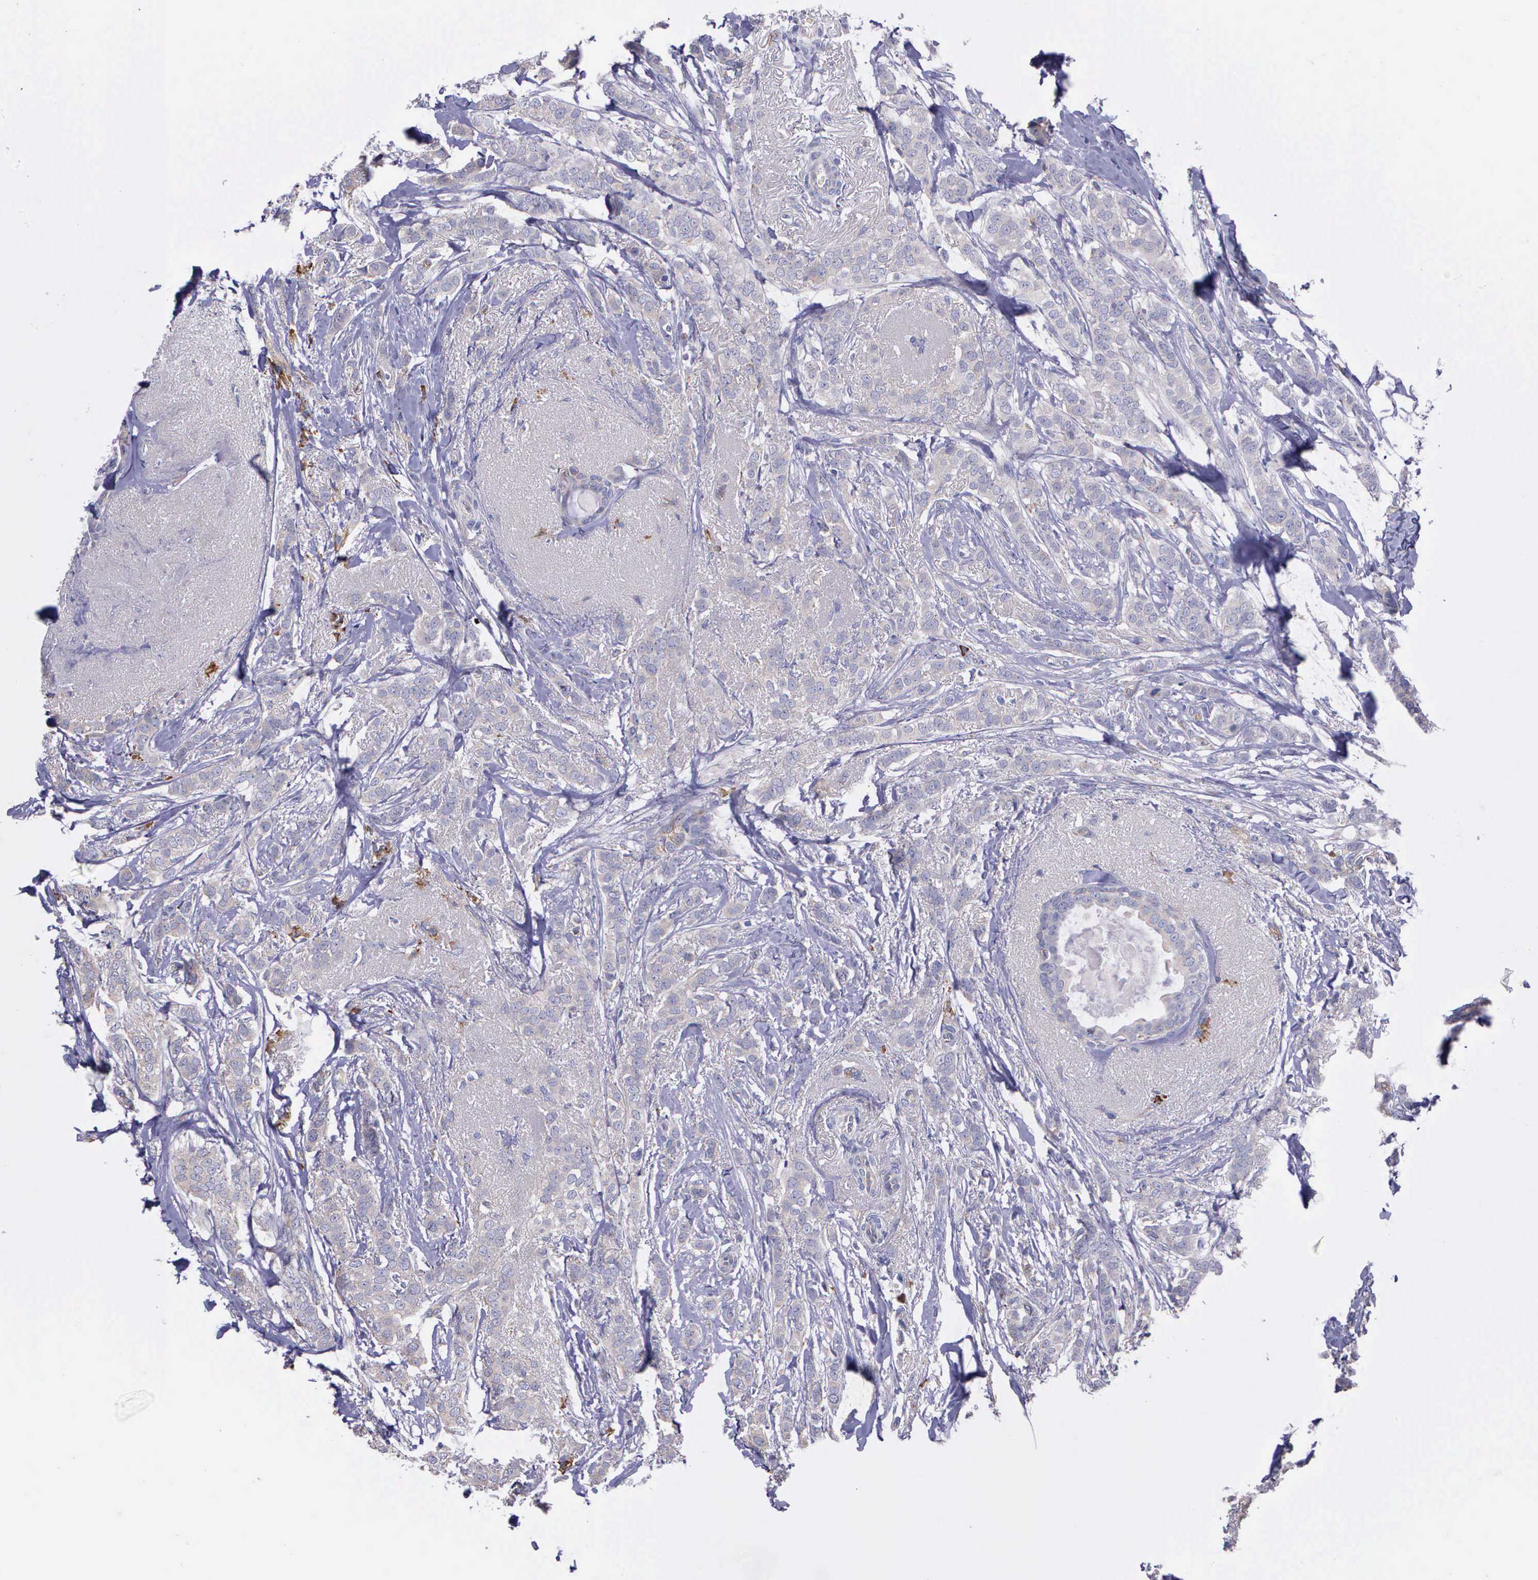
{"staining": {"intensity": "weak", "quantity": ">75%", "location": "cytoplasmic/membranous"}, "tissue": "breast cancer", "cell_type": "Tumor cells", "image_type": "cancer", "snomed": [{"axis": "morphology", "description": "Lobular carcinoma"}, {"axis": "topography", "description": "Breast"}], "caption": "Protein positivity by immunohistochemistry exhibits weak cytoplasmic/membranous staining in about >75% of tumor cells in breast cancer.", "gene": "ZC3H12B", "patient": {"sex": "female", "age": 55}}